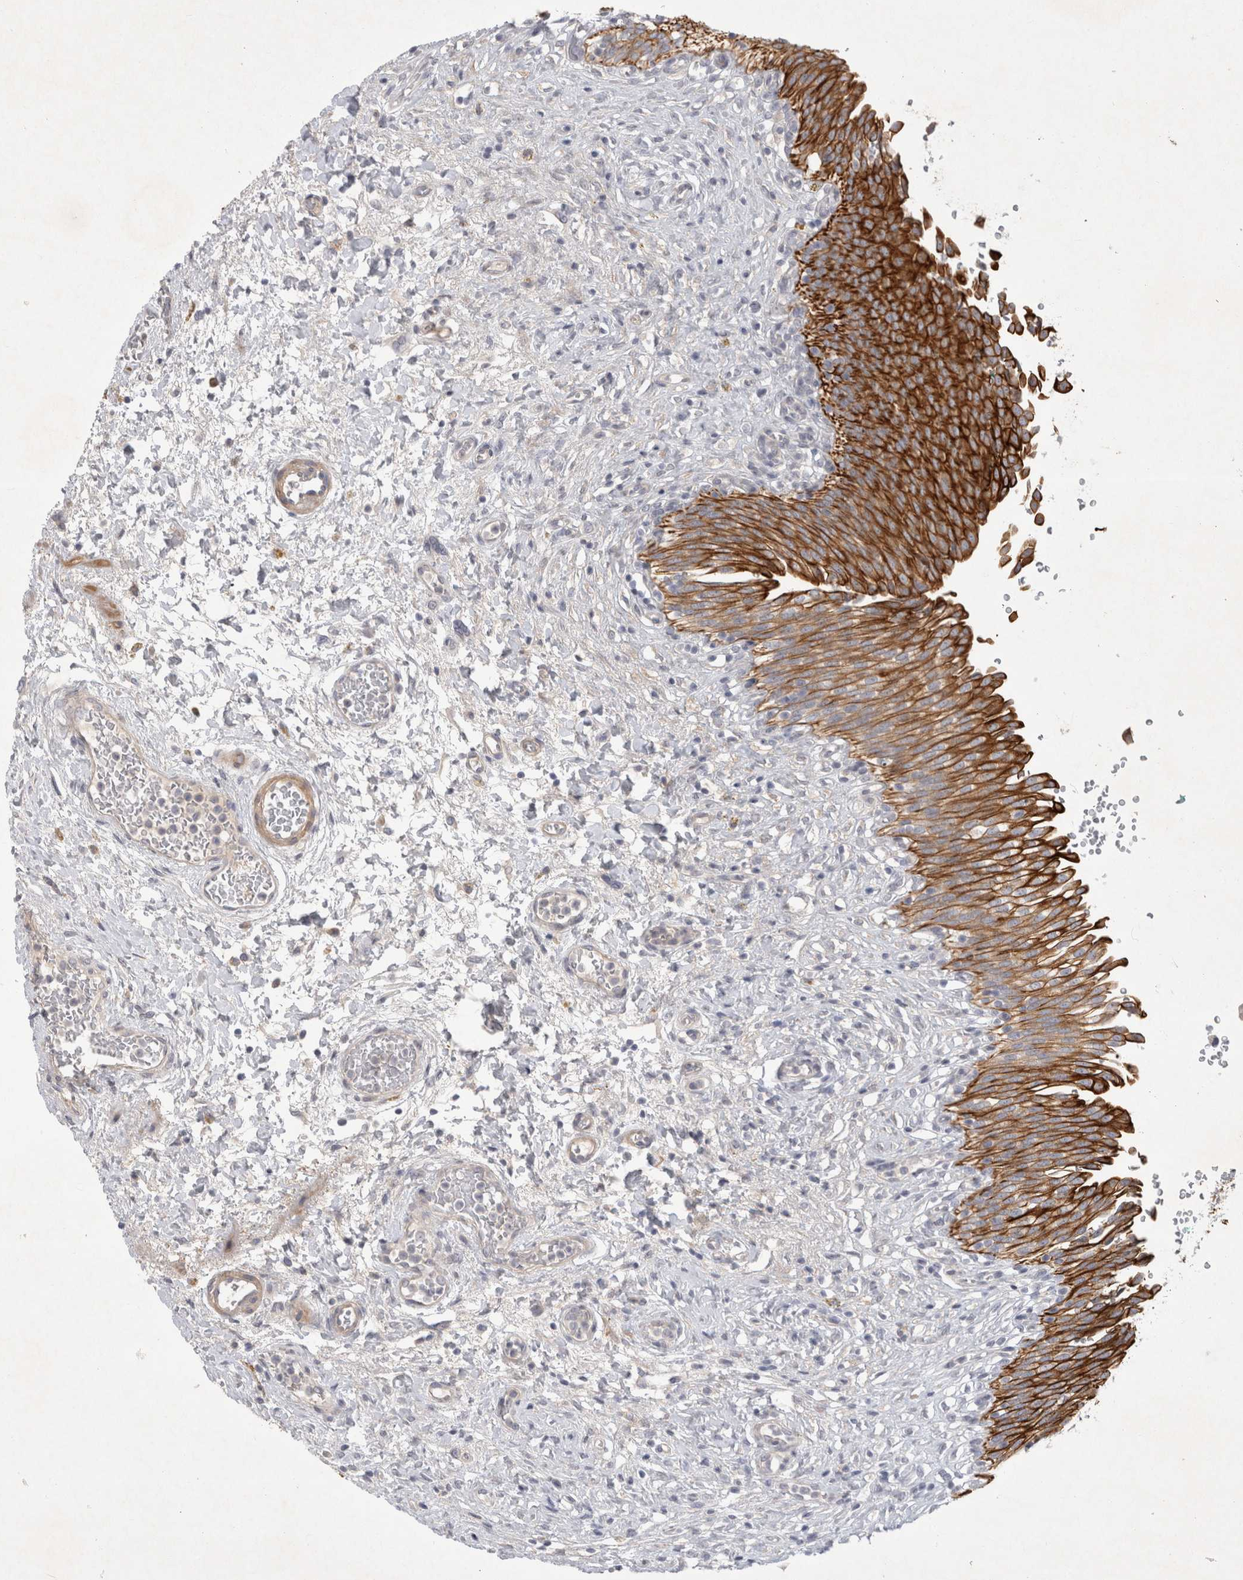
{"staining": {"intensity": "strong", "quantity": ">75%", "location": "cytoplasmic/membranous"}, "tissue": "urinary bladder", "cell_type": "Urothelial cells", "image_type": "normal", "snomed": [{"axis": "morphology", "description": "Urothelial carcinoma, High grade"}, {"axis": "topography", "description": "Urinary bladder"}], "caption": "Benign urinary bladder was stained to show a protein in brown. There is high levels of strong cytoplasmic/membranous expression in about >75% of urothelial cells. (Brightfield microscopy of DAB IHC at high magnification).", "gene": "BZW2", "patient": {"sex": "male", "age": 46}}